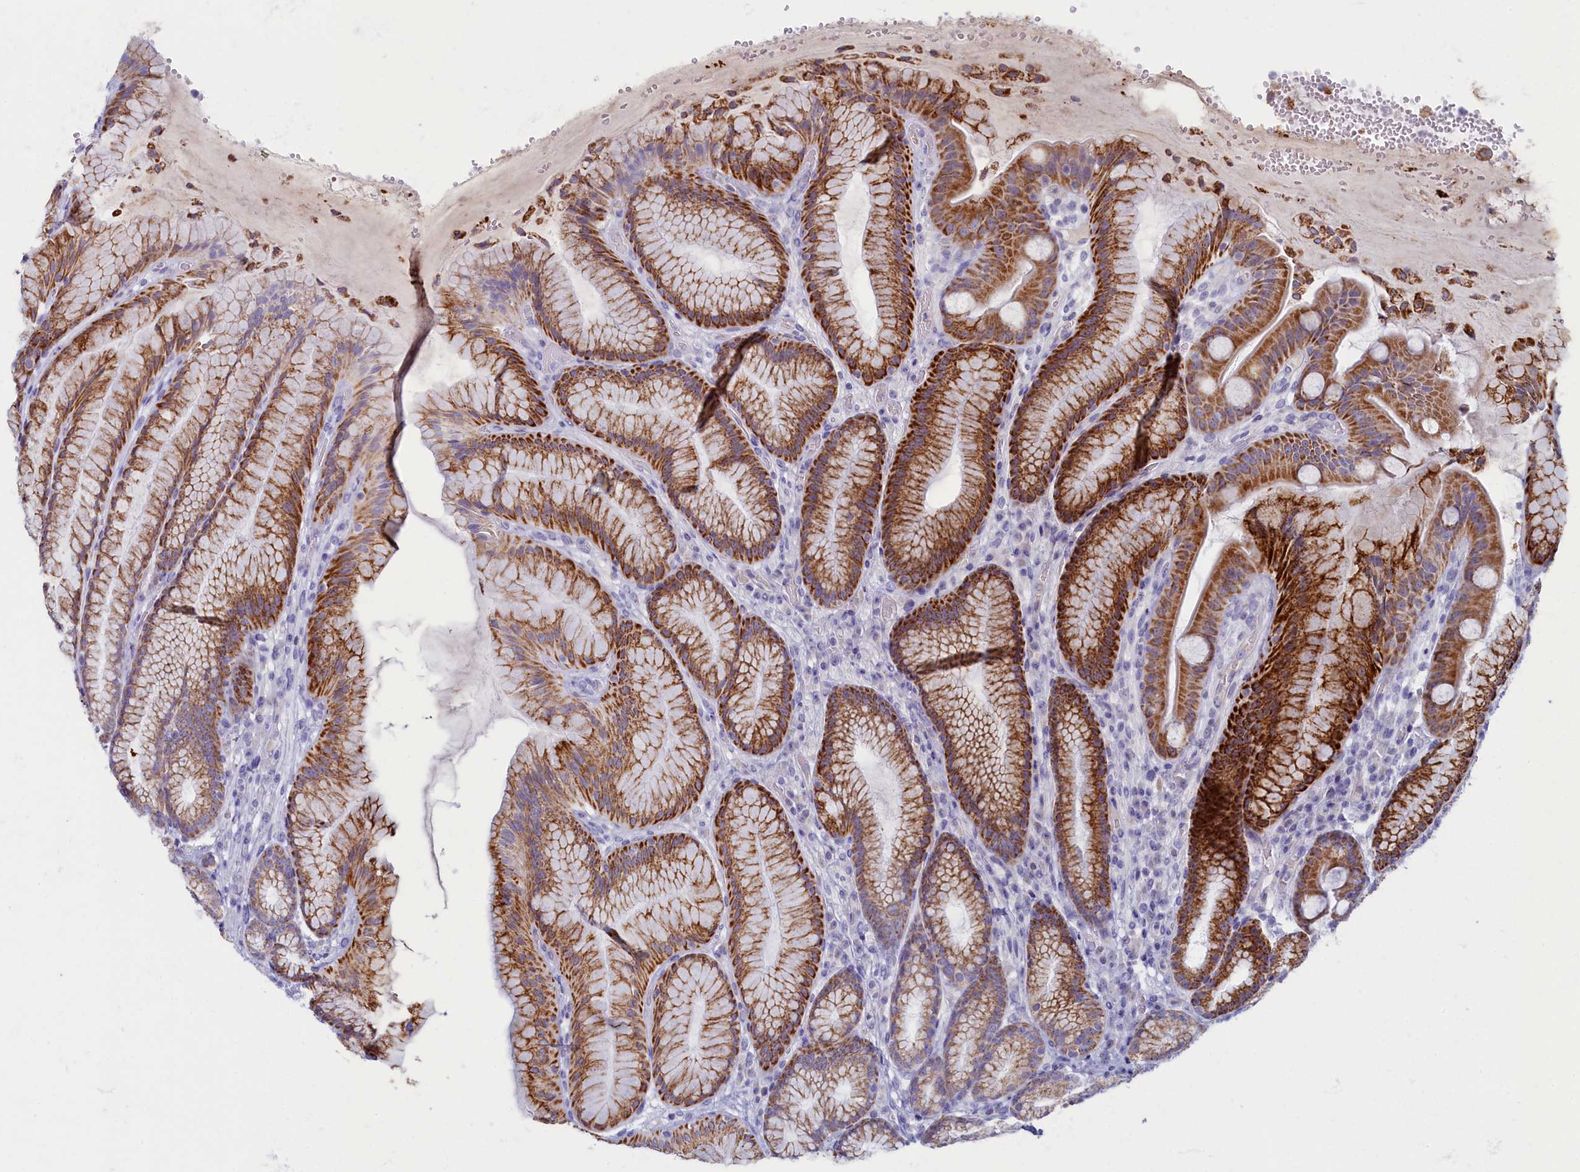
{"staining": {"intensity": "strong", "quantity": ">75%", "location": "cytoplasmic/membranous"}, "tissue": "stomach", "cell_type": "Glandular cells", "image_type": "normal", "snomed": [{"axis": "morphology", "description": "Normal tissue, NOS"}, {"axis": "topography", "description": "Stomach"}], "caption": "An IHC micrograph of normal tissue is shown. Protein staining in brown highlights strong cytoplasmic/membranous positivity in stomach within glandular cells.", "gene": "OCIAD2", "patient": {"sex": "male", "age": 57}}